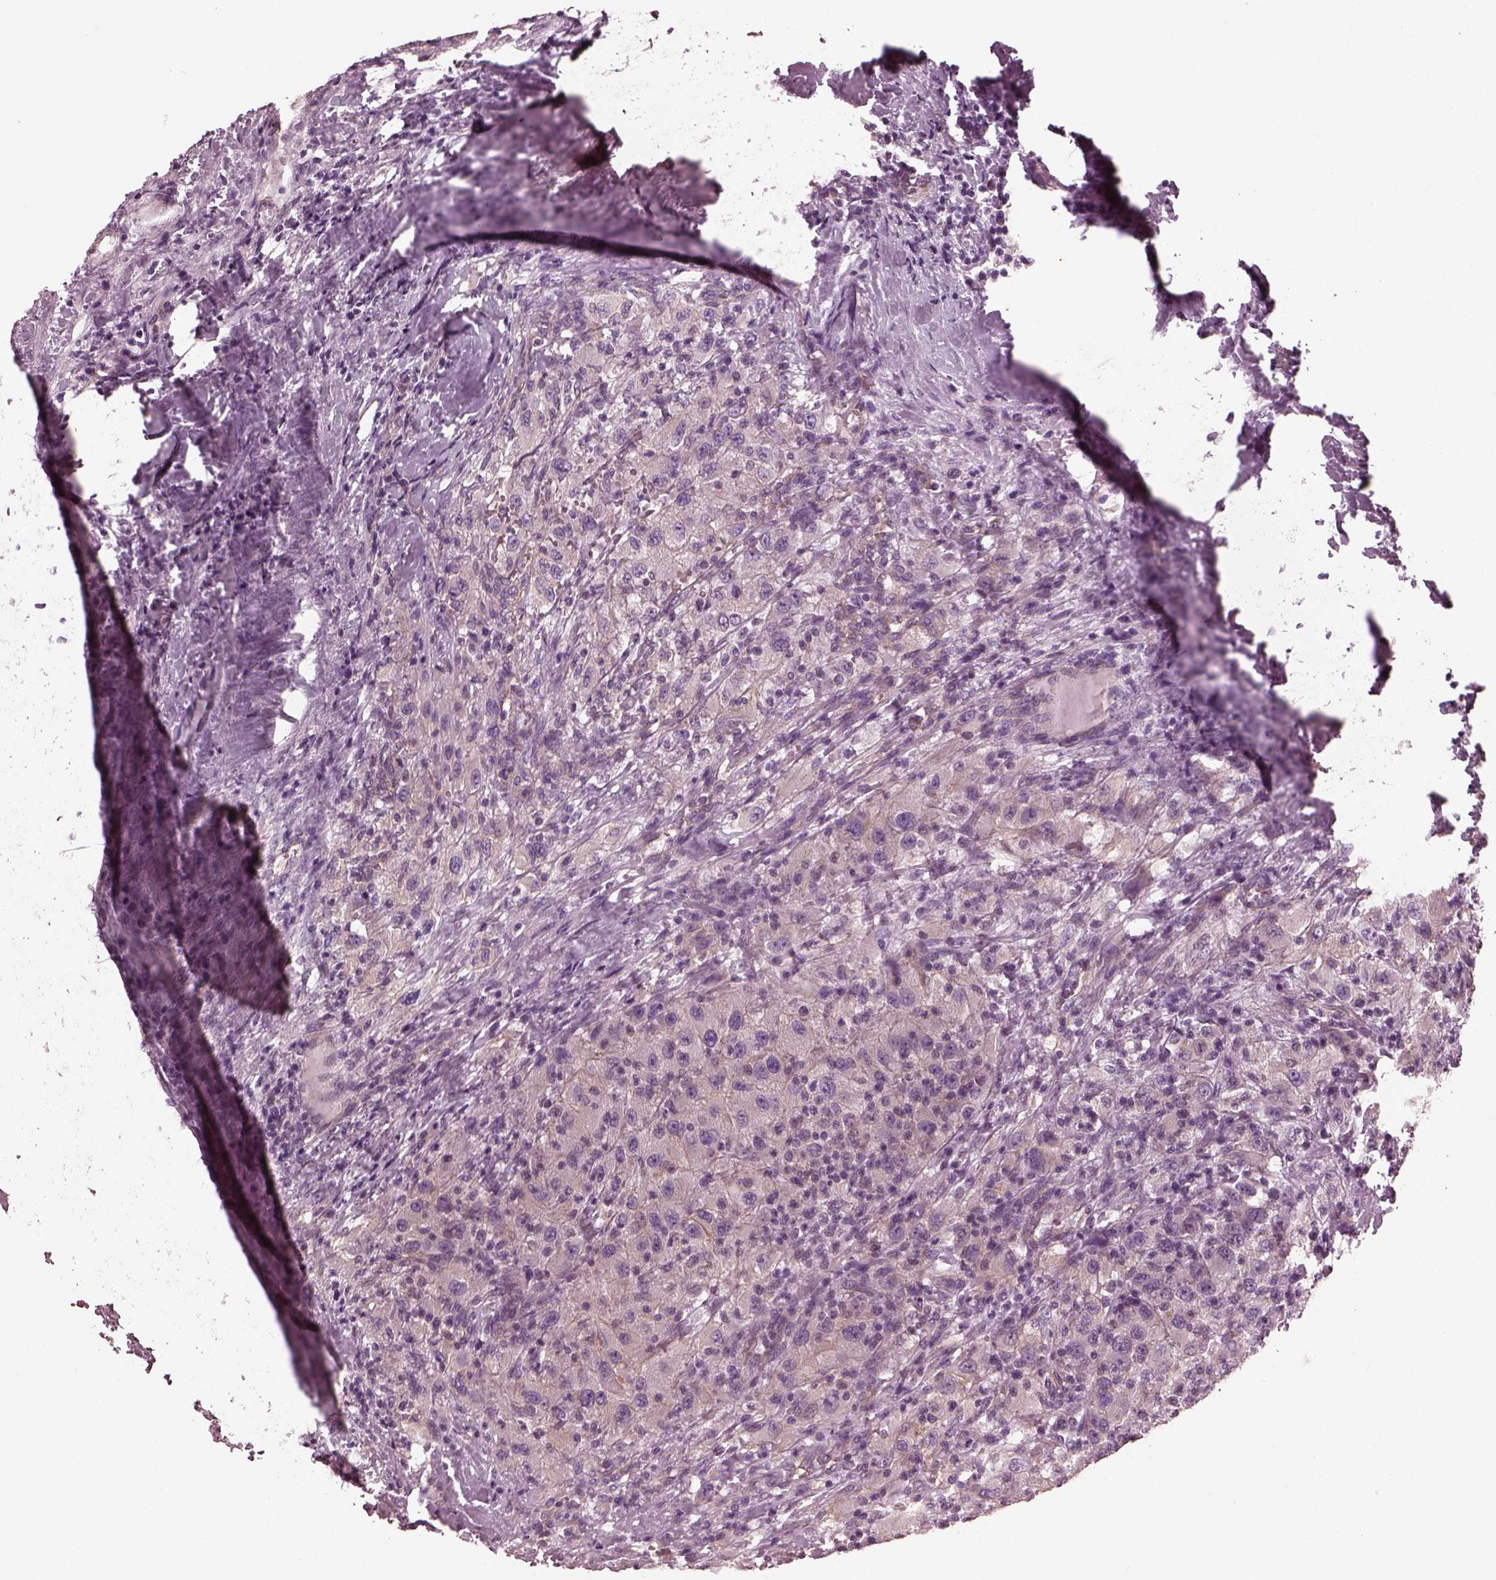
{"staining": {"intensity": "weak", "quantity": "25%-75%", "location": "cytoplasmic/membranous"}, "tissue": "renal cancer", "cell_type": "Tumor cells", "image_type": "cancer", "snomed": [{"axis": "morphology", "description": "Adenocarcinoma, NOS"}, {"axis": "topography", "description": "Kidney"}], "caption": "Brown immunohistochemical staining in renal adenocarcinoma exhibits weak cytoplasmic/membranous staining in approximately 25%-75% of tumor cells.", "gene": "ODAD1", "patient": {"sex": "female", "age": 67}}